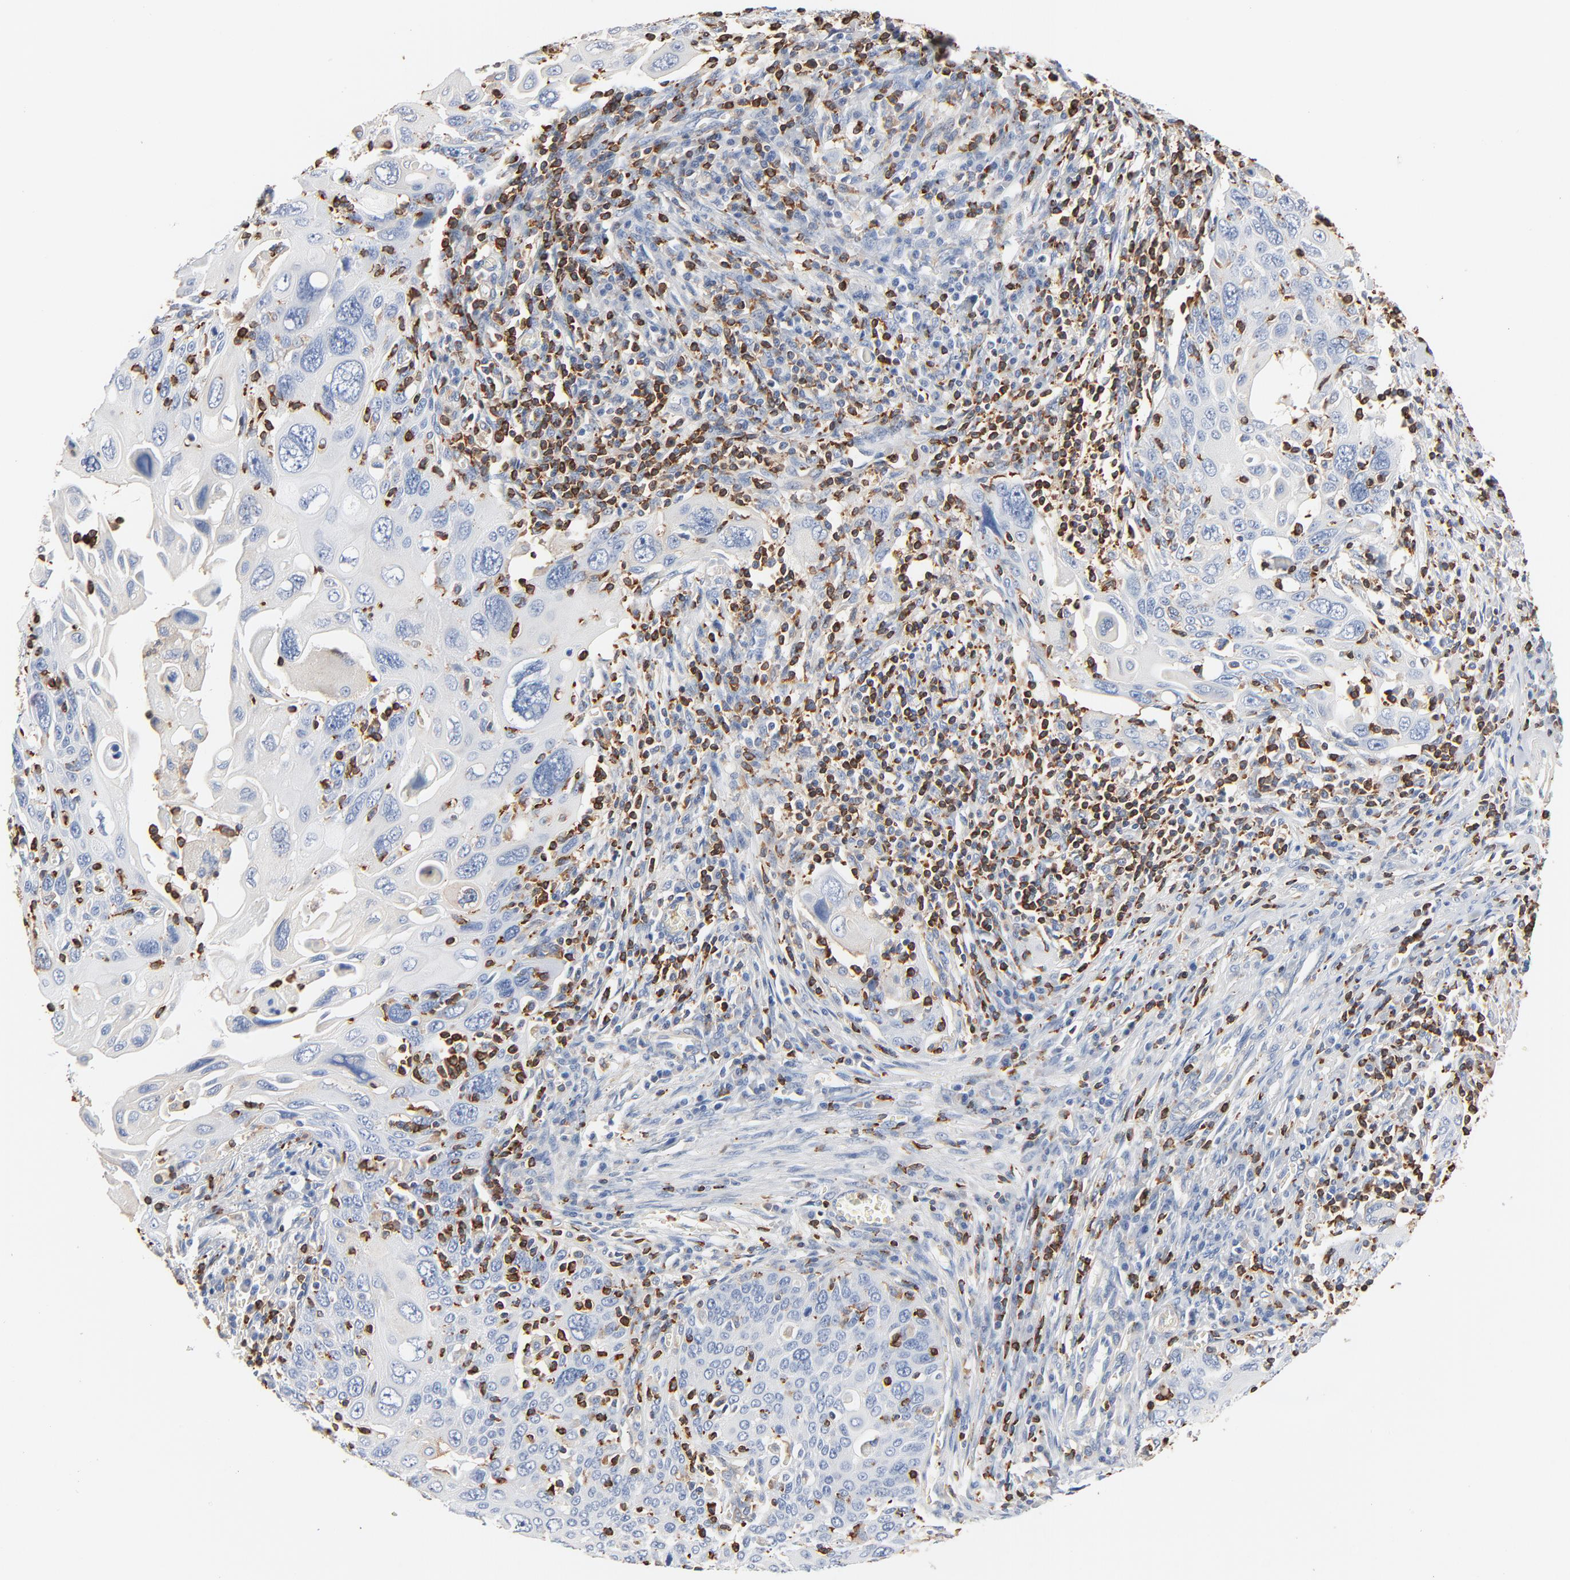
{"staining": {"intensity": "negative", "quantity": "none", "location": "none"}, "tissue": "cervical cancer", "cell_type": "Tumor cells", "image_type": "cancer", "snomed": [{"axis": "morphology", "description": "Squamous cell carcinoma, NOS"}, {"axis": "topography", "description": "Cervix"}], "caption": "Immunohistochemistry image of neoplastic tissue: cervical cancer (squamous cell carcinoma) stained with DAB (3,3'-diaminobenzidine) exhibits no significant protein staining in tumor cells.", "gene": "SH3KBP1", "patient": {"sex": "female", "age": 54}}